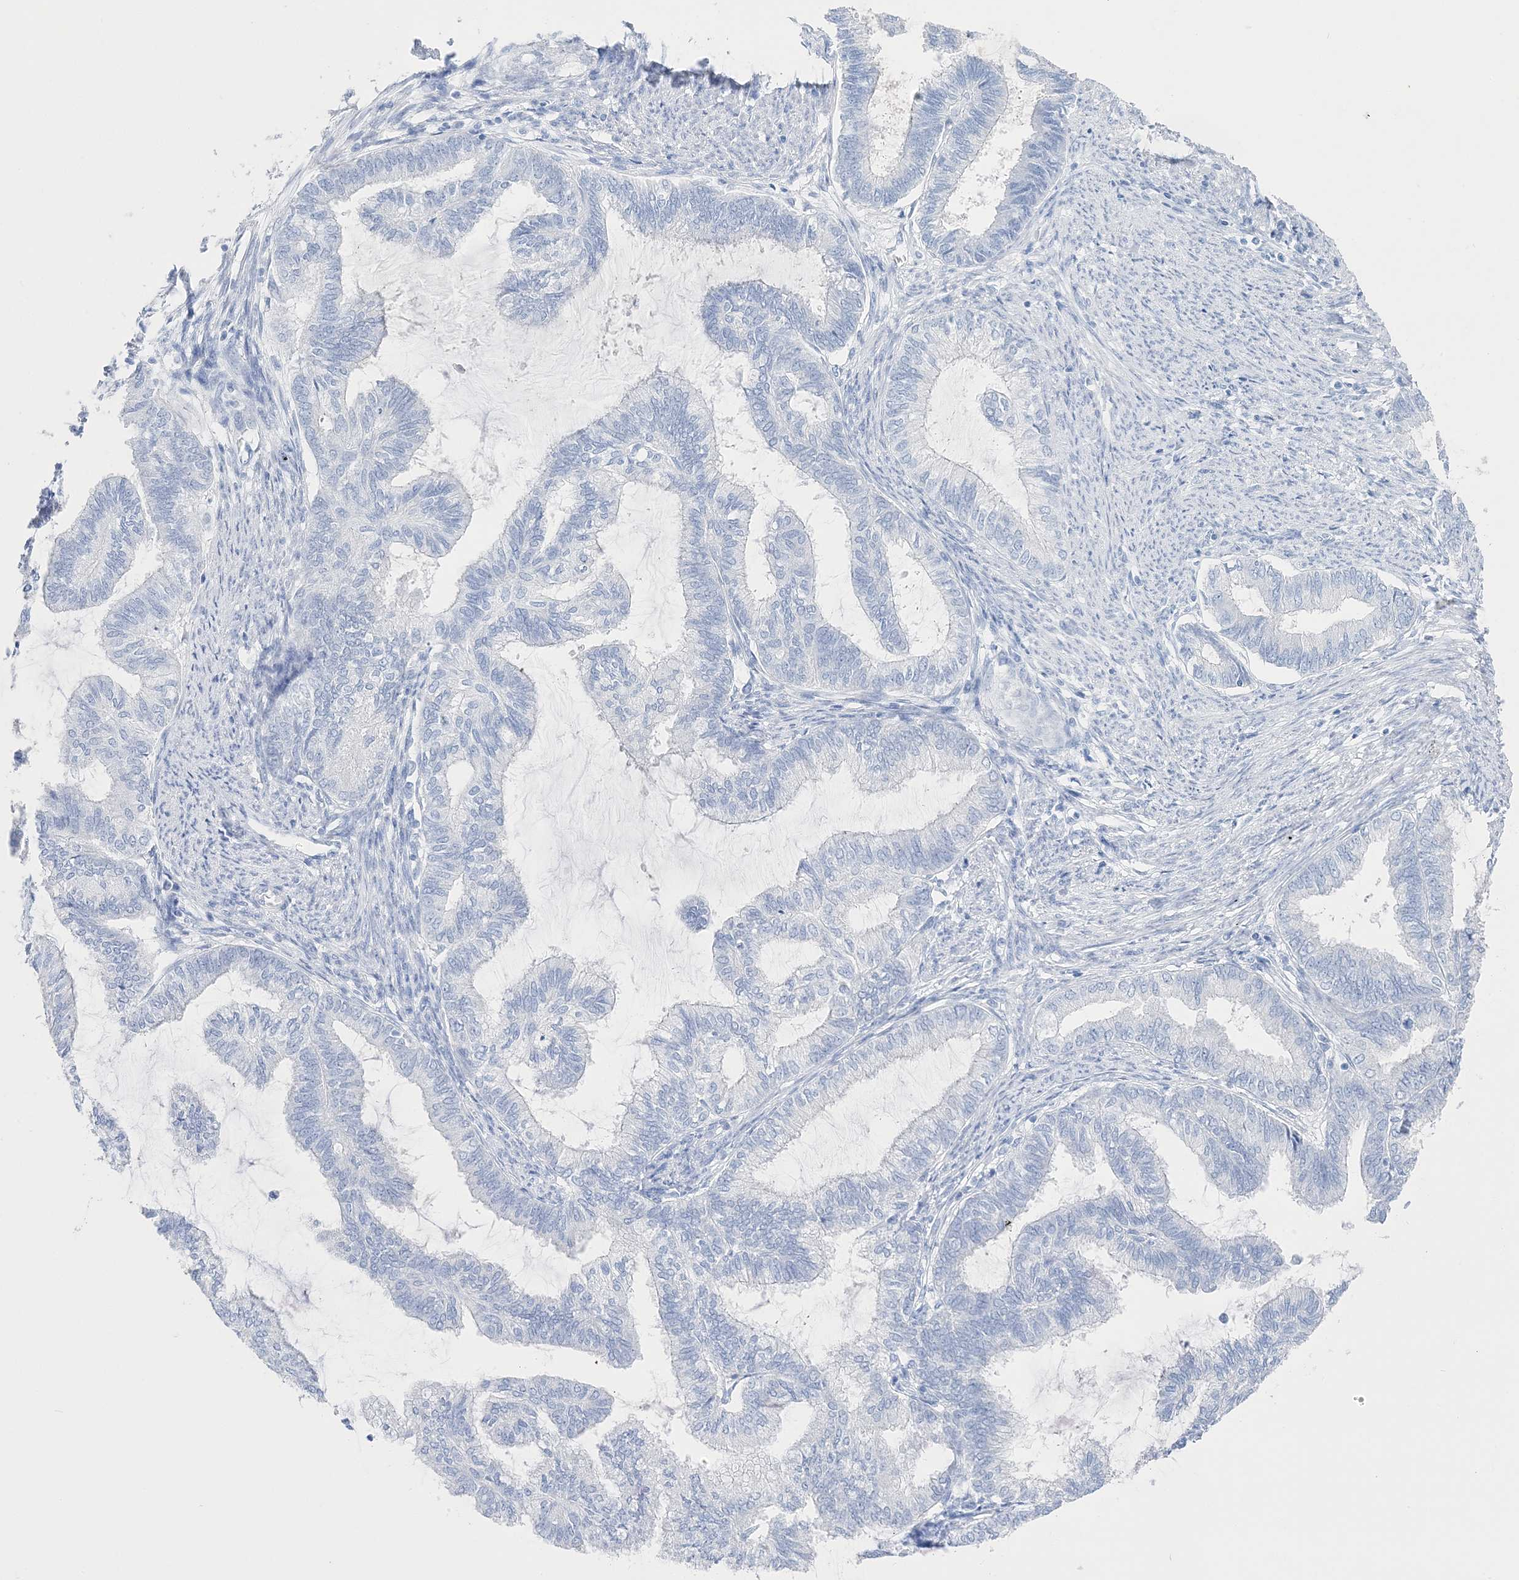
{"staining": {"intensity": "negative", "quantity": "none", "location": "none"}, "tissue": "endometrial cancer", "cell_type": "Tumor cells", "image_type": "cancer", "snomed": [{"axis": "morphology", "description": "Adenocarcinoma, NOS"}, {"axis": "topography", "description": "Endometrium"}], "caption": "Protein analysis of endometrial cancer exhibits no significant staining in tumor cells. (Stains: DAB (3,3'-diaminobenzidine) immunohistochemistry with hematoxylin counter stain, Microscopy: brightfield microscopy at high magnification).", "gene": "TSPYL6", "patient": {"sex": "female", "age": 86}}